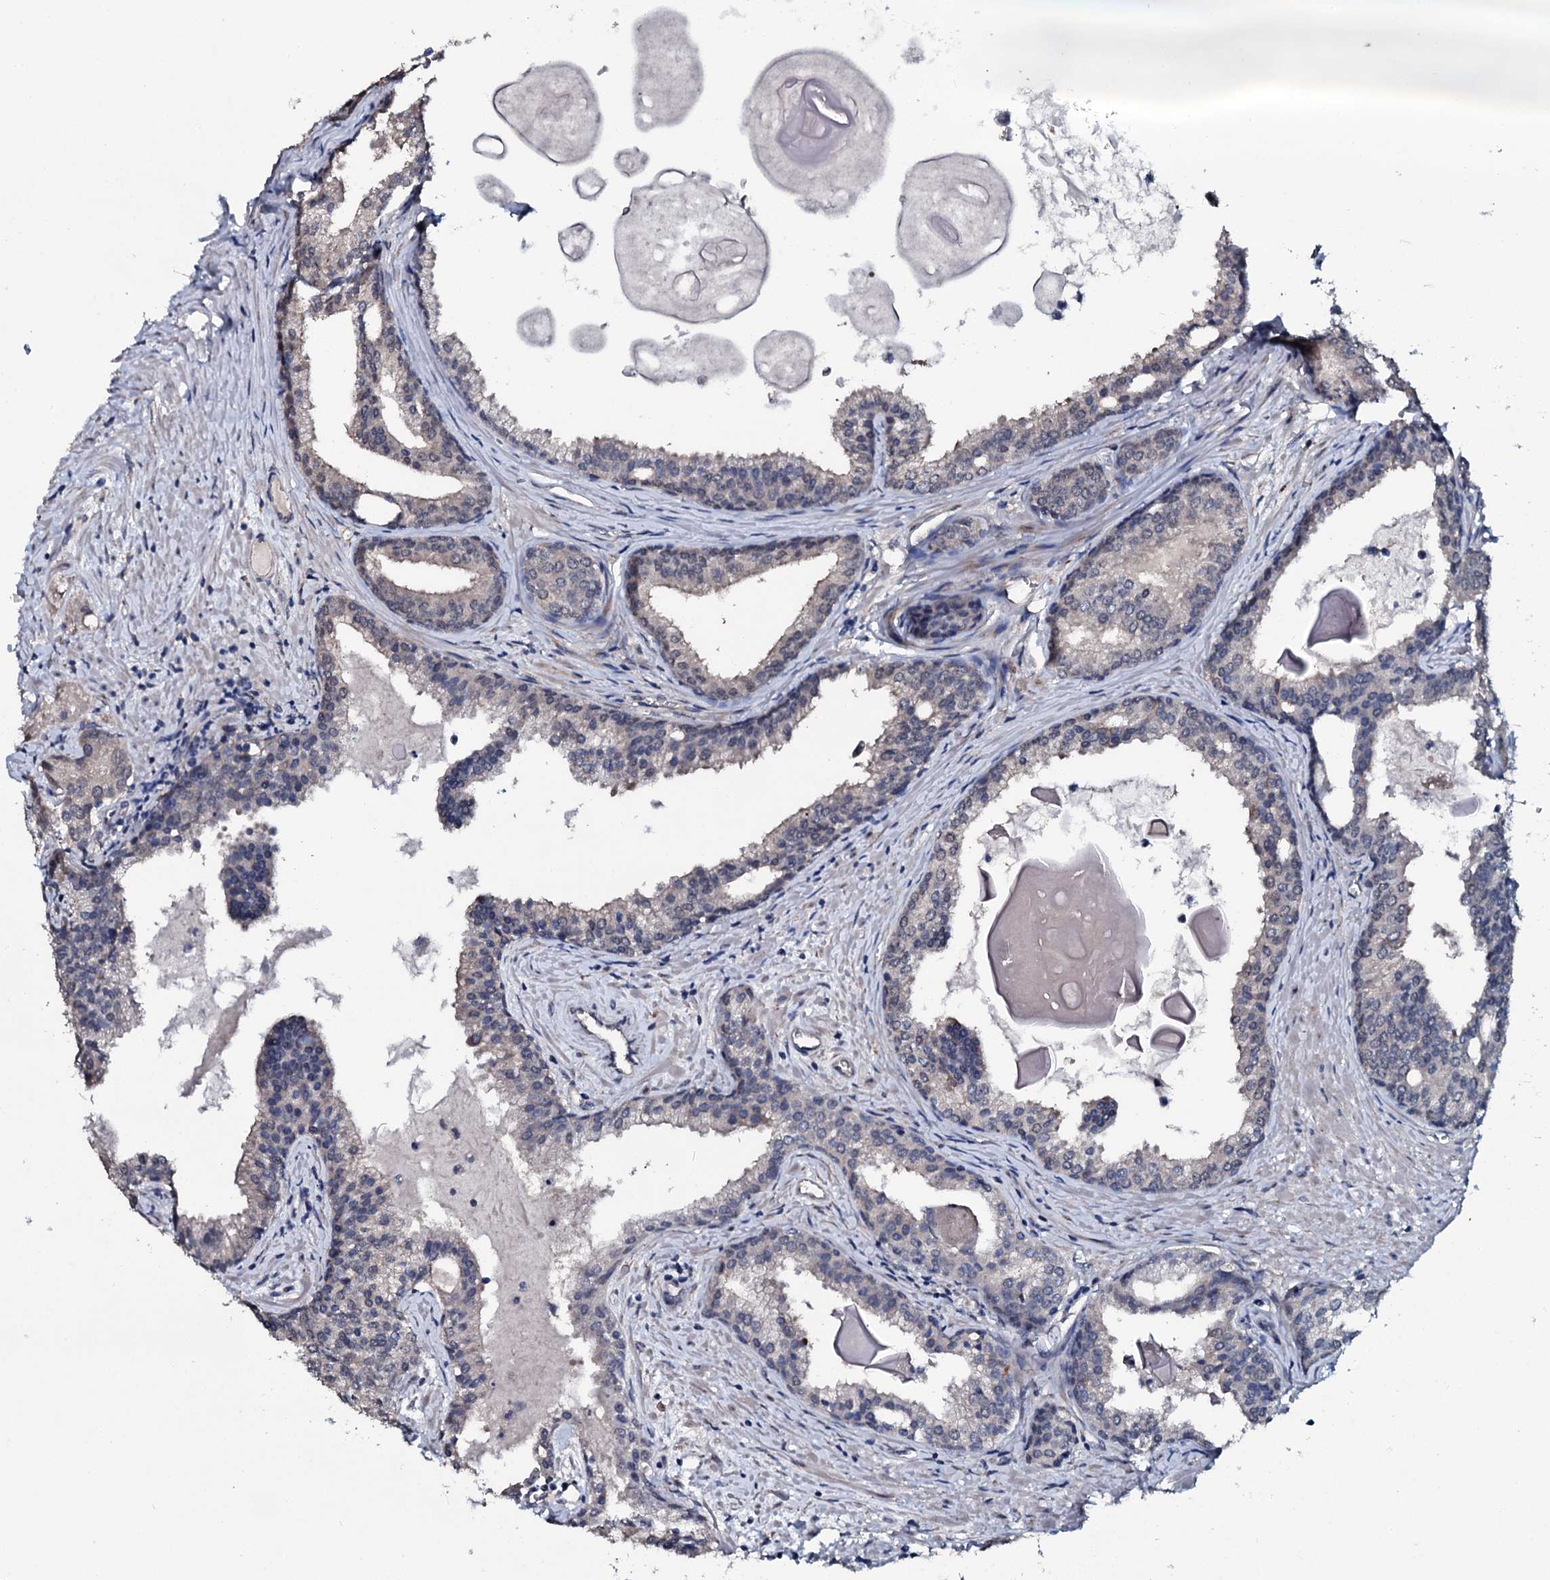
{"staining": {"intensity": "negative", "quantity": "none", "location": "none"}, "tissue": "prostate cancer", "cell_type": "Tumor cells", "image_type": "cancer", "snomed": [{"axis": "morphology", "description": "Adenocarcinoma, High grade"}, {"axis": "topography", "description": "Prostate"}], "caption": "An IHC histopathology image of prostate cancer is shown. There is no staining in tumor cells of prostate cancer.", "gene": "IL12B", "patient": {"sex": "male", "age": 68}}